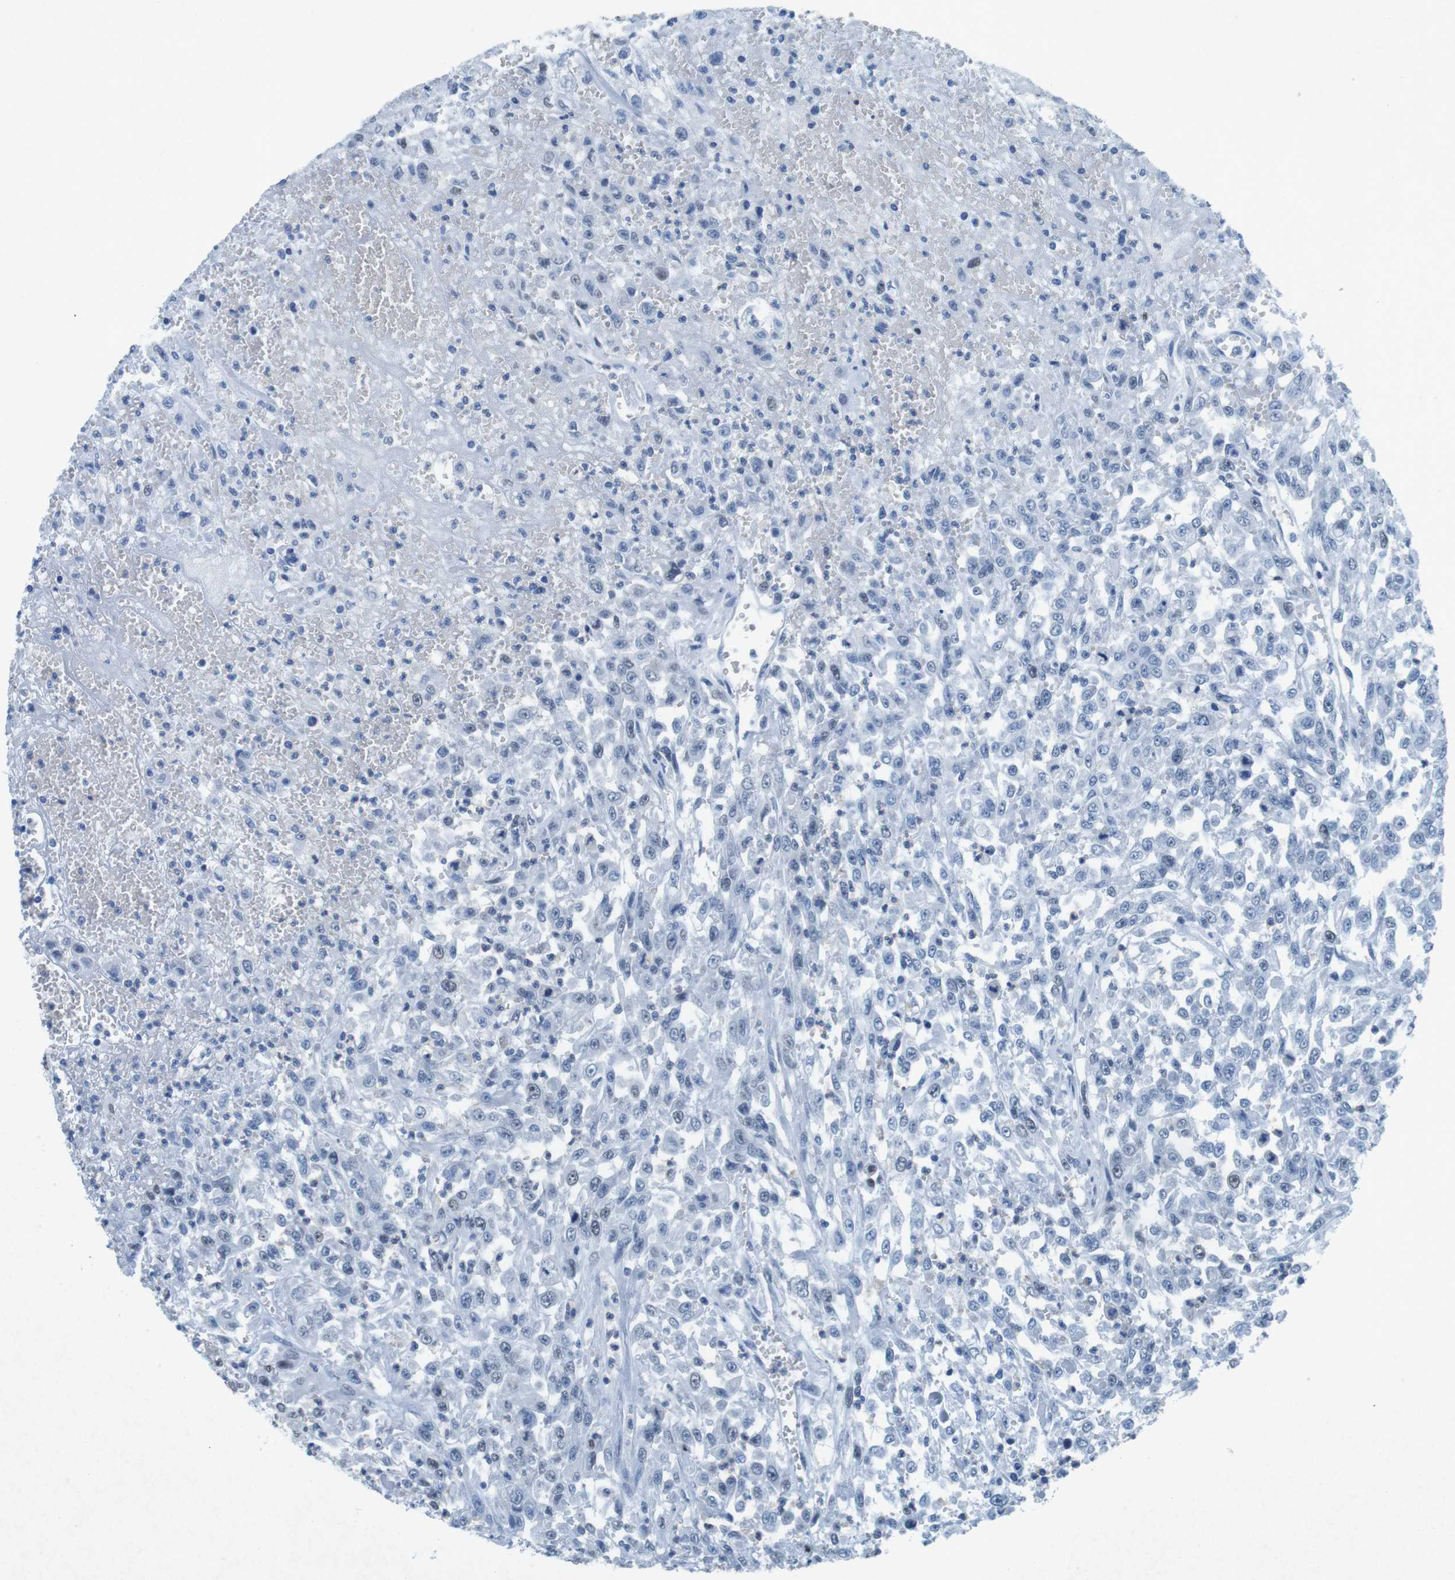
{"staining": {"intensity": "weak", "quantity": "<25%", "location": "nuclear"}, "tissue": "urothelial cancer", "cell_type": "Tumor cells", "image_type": "cancer", "snomed": [{"axis": "morphology", "description": "Urothelial carcinoma, High grade"}, {"axis": "topography", "description": "Urinary bladder"}], "caption": "Tumor cells are negative for protein expression in human urothelial cancer.", "gene": "CTAG1B", "patient": {"sex": "male", "age": 46}}